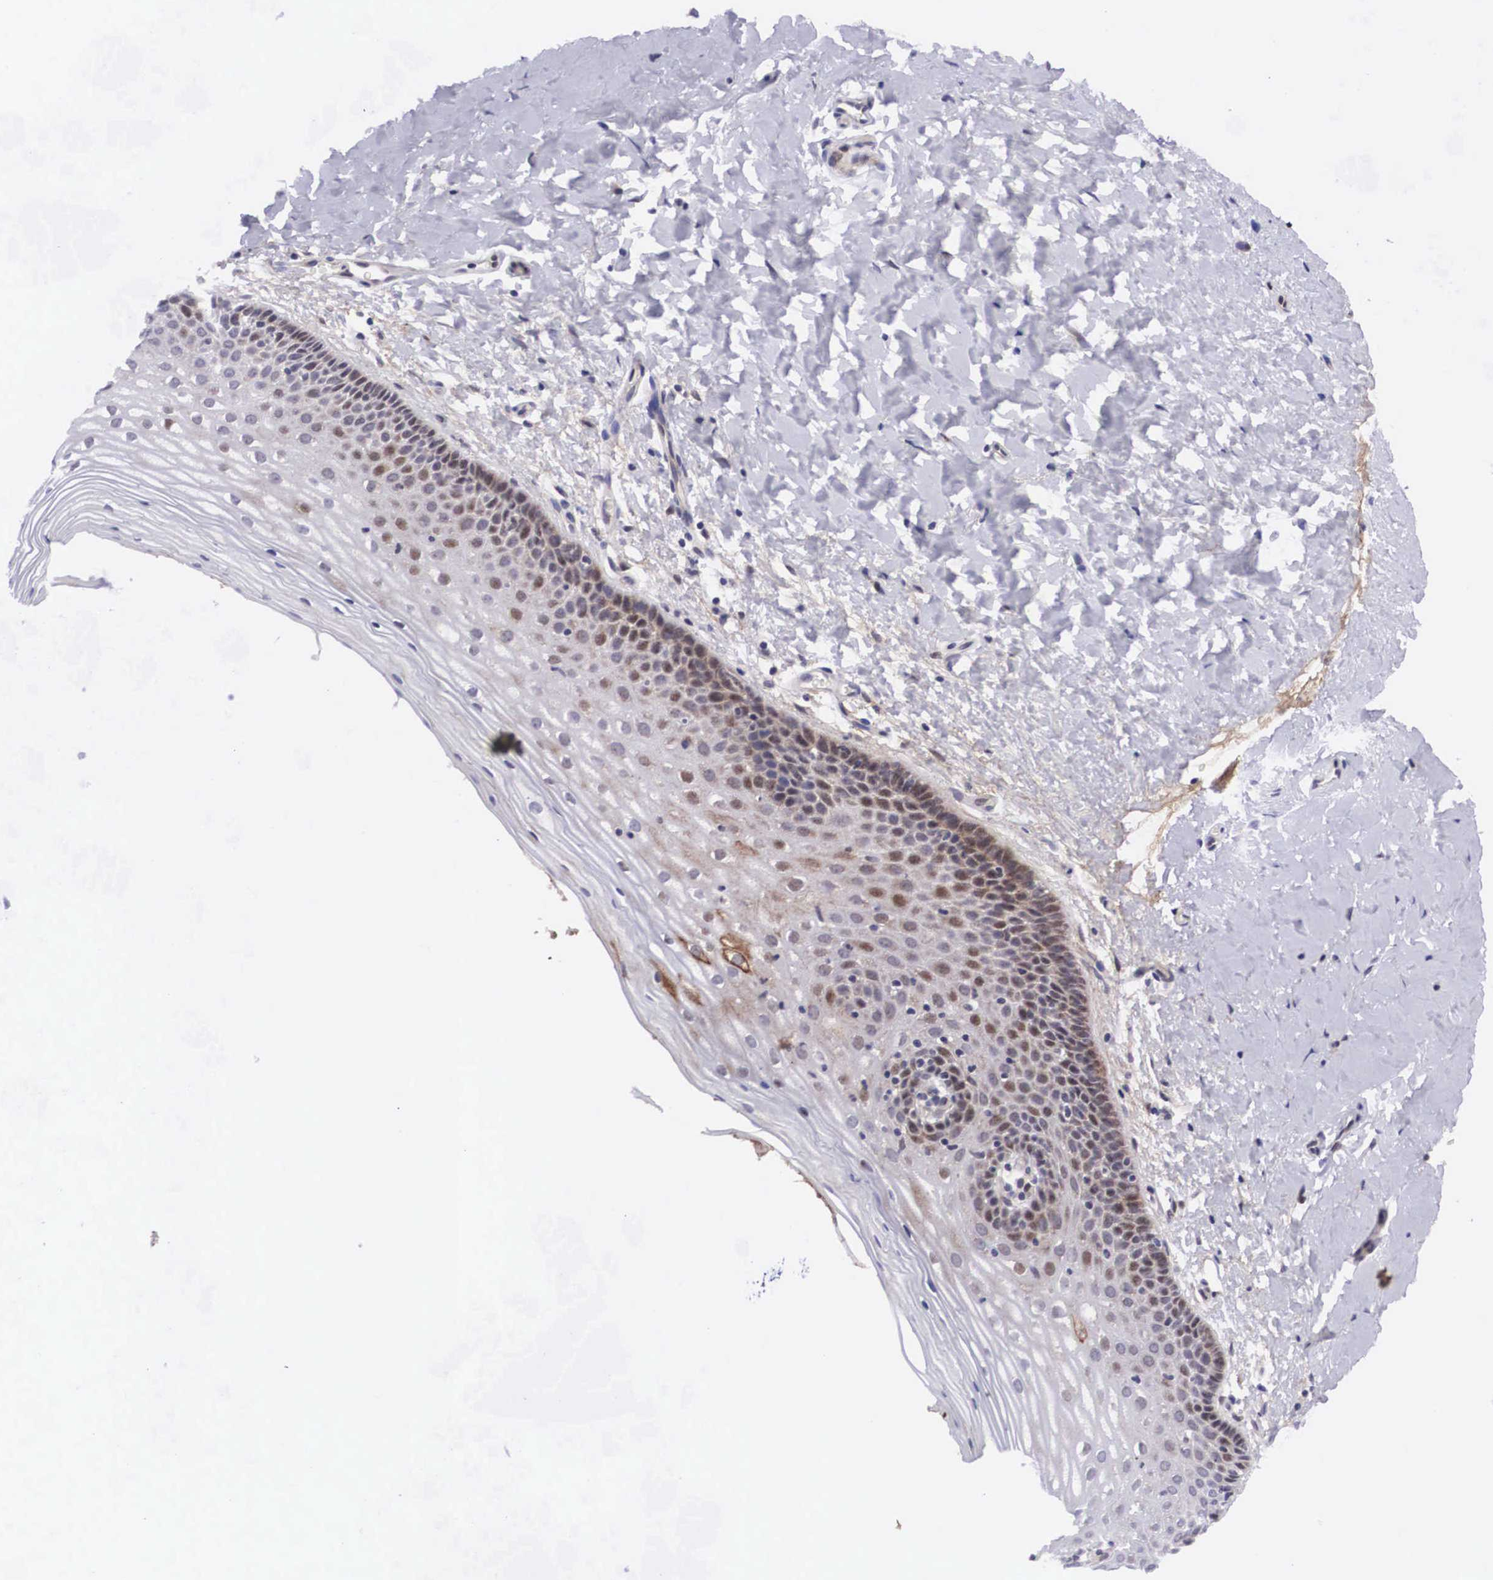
{"staining": {"intensity": "weak", "quantity": "<25%", "location": "cytoplasmic/membranous"}, "tissue": "cervix", "cell_type": "Glandular cells", "image_type": "normal", "snomed": [{"axis": "morphology", "description": "Normal tissue, NOS"}, {"axis": "topography", "description": "Cervix"}], "caption": "The micrograph exhibits no staining of glandular cells in benign cervix.", "gene": "EMID1", "patient": {"sex": "female", "age": 53}}